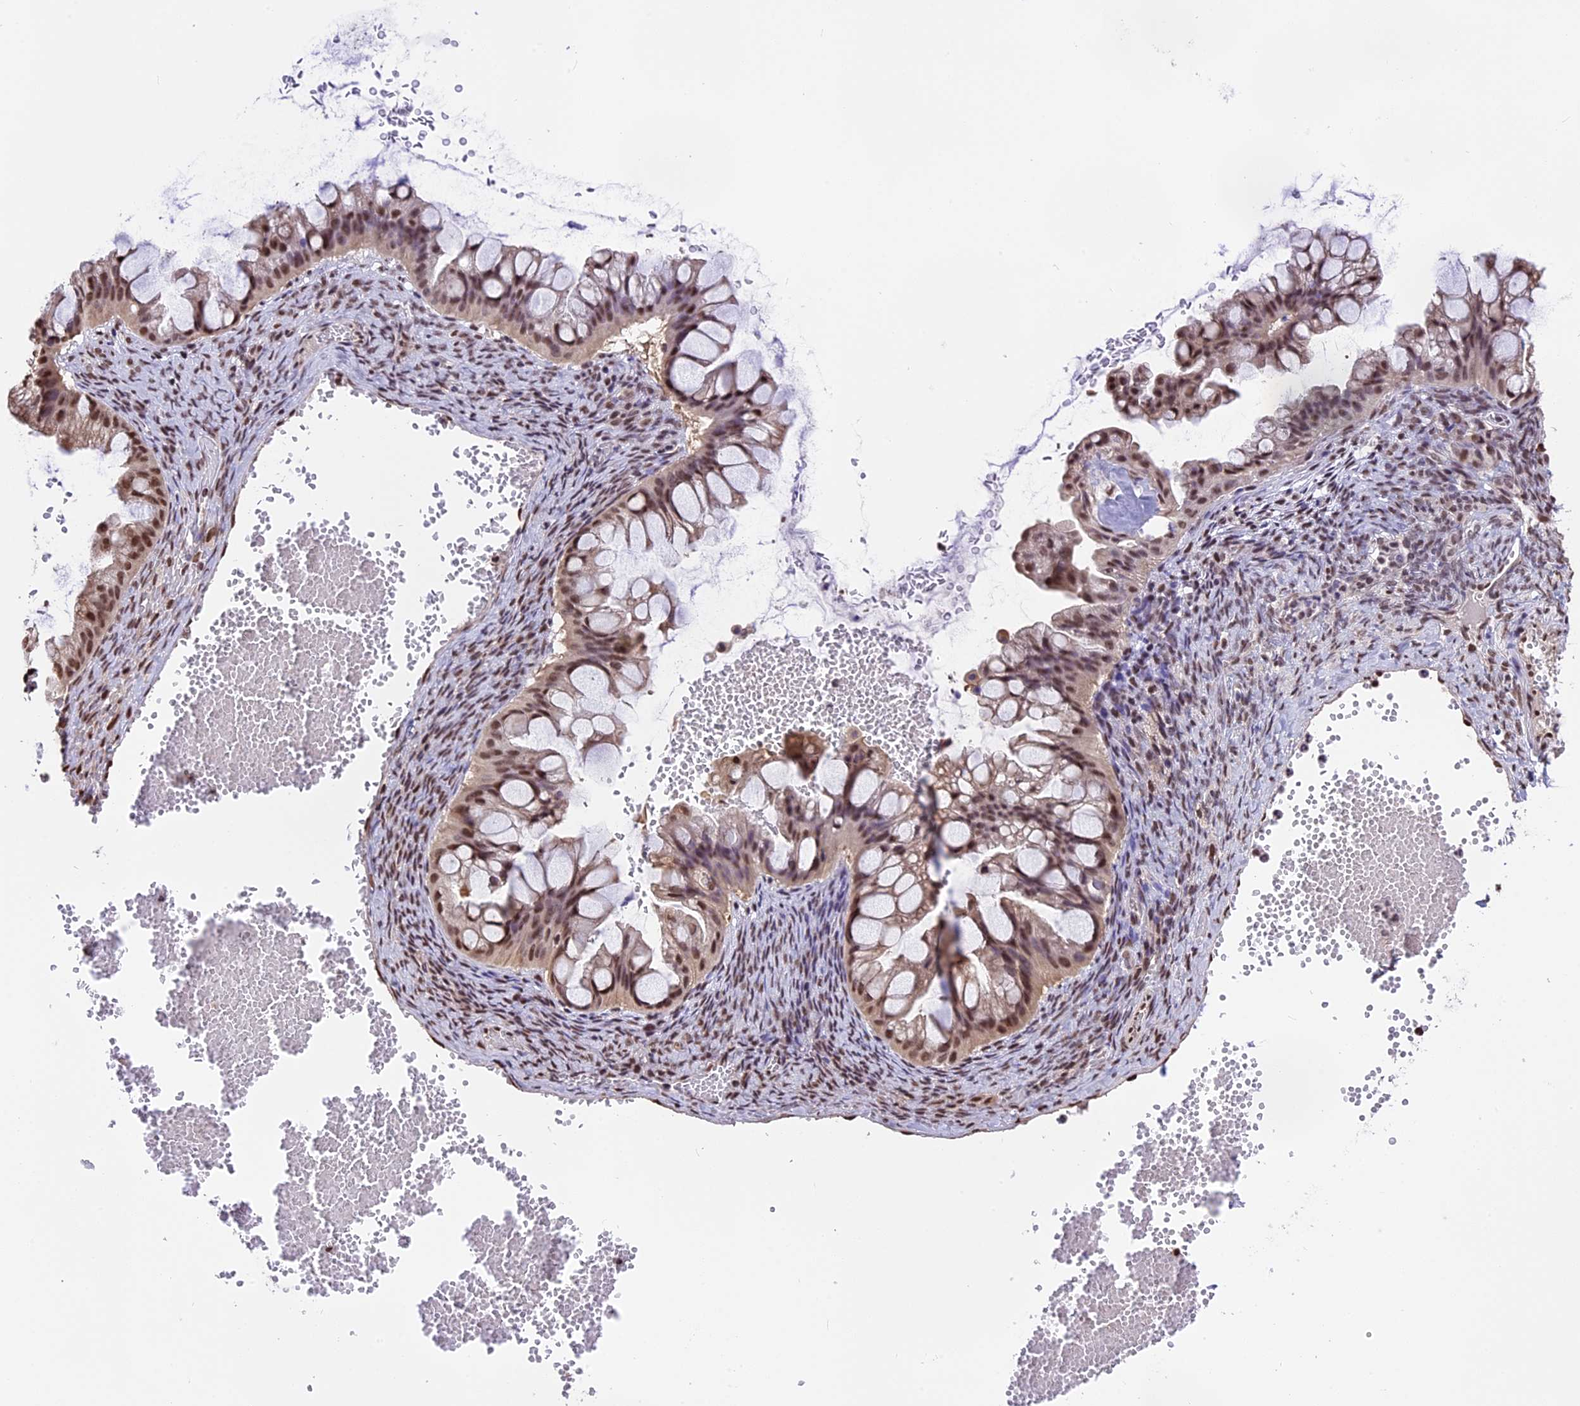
{"staining": {"intensity": "moderate", "quantity": ">75%", "location": "nuclear"}, "tissue": "ovarian cancer", "cell_type": "Tumor cells", "image_type": "cancer", "snomed": [{"axis": "morphology", "description": "Cystadenocarcinoma, mucinous, NOS"}, {"axis": "topography", "description": "Ovary"}], "caption": "Brown immunohistochemical staining in mucinous cystadenocarcinoma (ovarian) displays moderate nuclear expression in about >75% of tumor cells.", "gene": "POLR3E", "patient": {"sex": "female", "age": 73}}